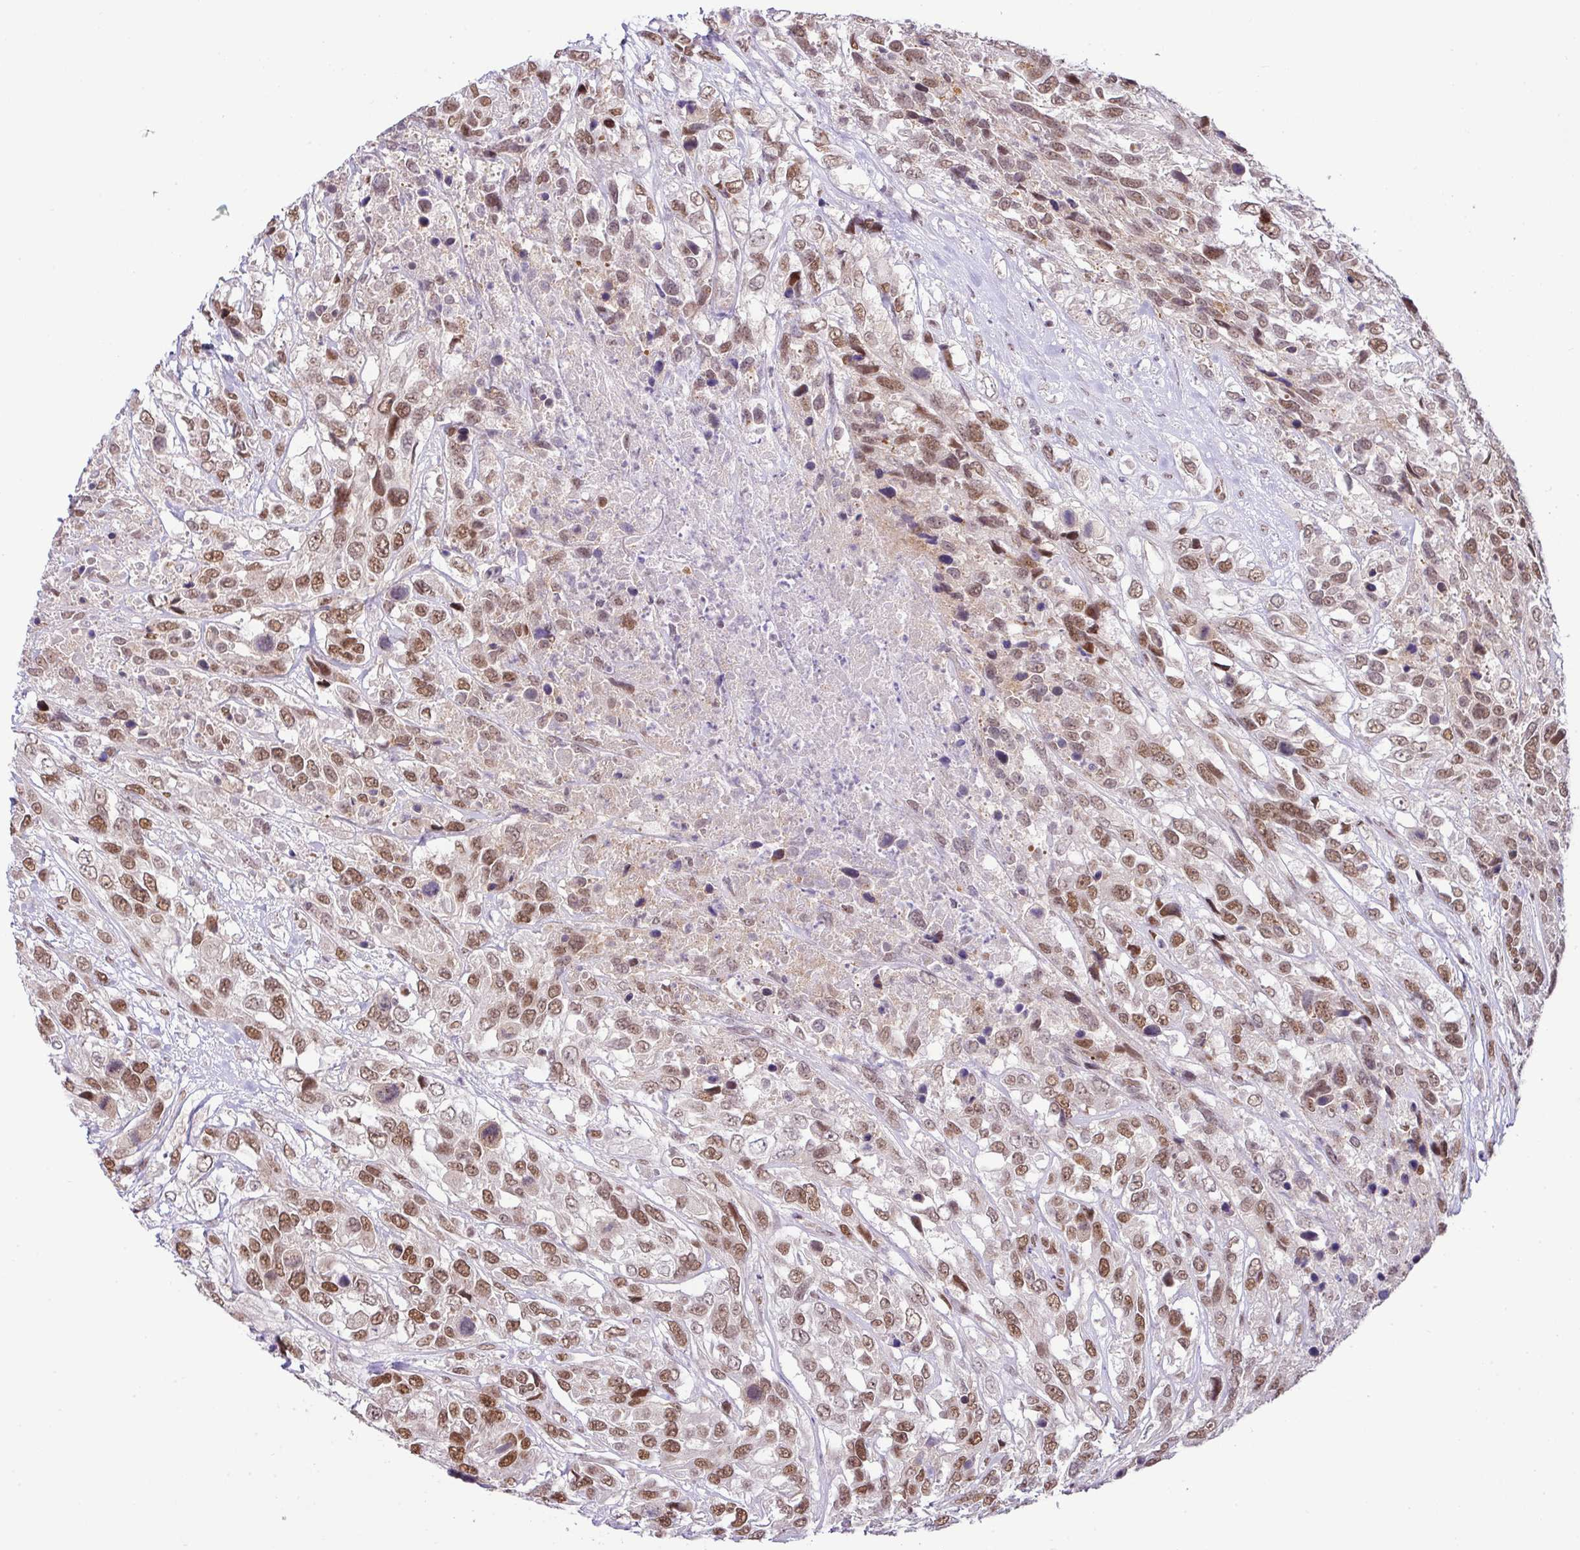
{"staining": {"intensity": "moderate", "quantity": ">75%", "location": "nuclear"}, "tissue": "urothelial cancer", "cell_type": "Tumor cells", "image_type": "cancer", "snomed": [{"axis": "morphology", "description": "Urothelial carcinoma, High grade"}, {"axis": "topography", "description": "Urinary bladder"}], "caption": "High-grade urothelial carcinoma stained with immunohistochemistry (IHC) shows moderate nuclear positivity in about >75% of tumor cells.", "gene": "PGAP4", "patient": {"sex": "female", "age": 70}}